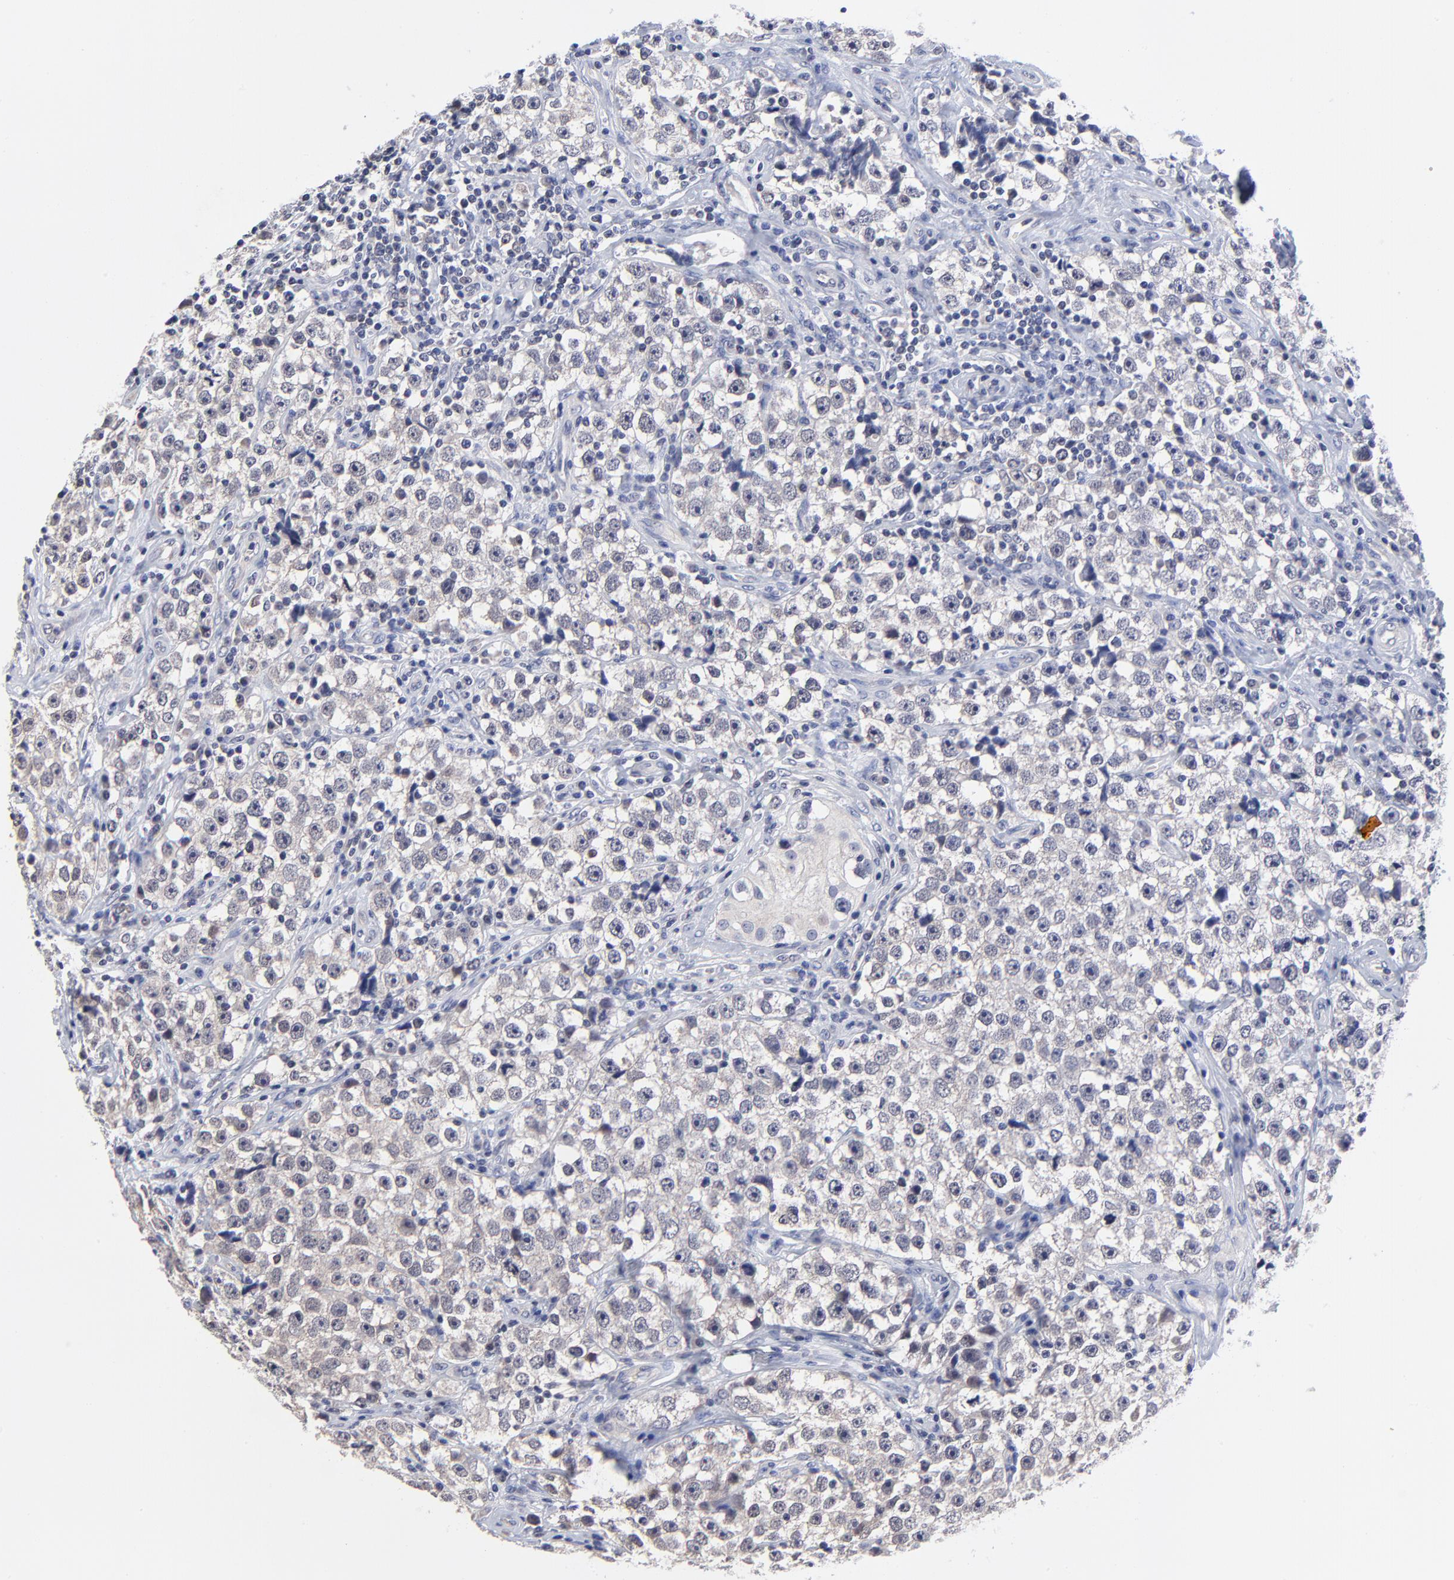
{"staining": {"intensity": "negative", "quantity": "none", "location": "none"}, "tissue": "testis cancer", "cell_type": "Tumor cells", "image_type": "cancer", "snomed": [{"axis": "morphology", "description": "Seminoma, NOS"}, {"axis": "topography", "description": "Testis"}], "caption": "Seminoma (testis) was stained to show a protein in brown. There is no significant staining in tumor cells. The staining was performed using DAB (3,3'-diaminobenzidine) to visualize the protein expression in brown, while the nuclei were stained in blue with hematoxylin (Magnification: 20x).", "gene": "FBXO8", "patient": {"sex": "male", "age": 32}}